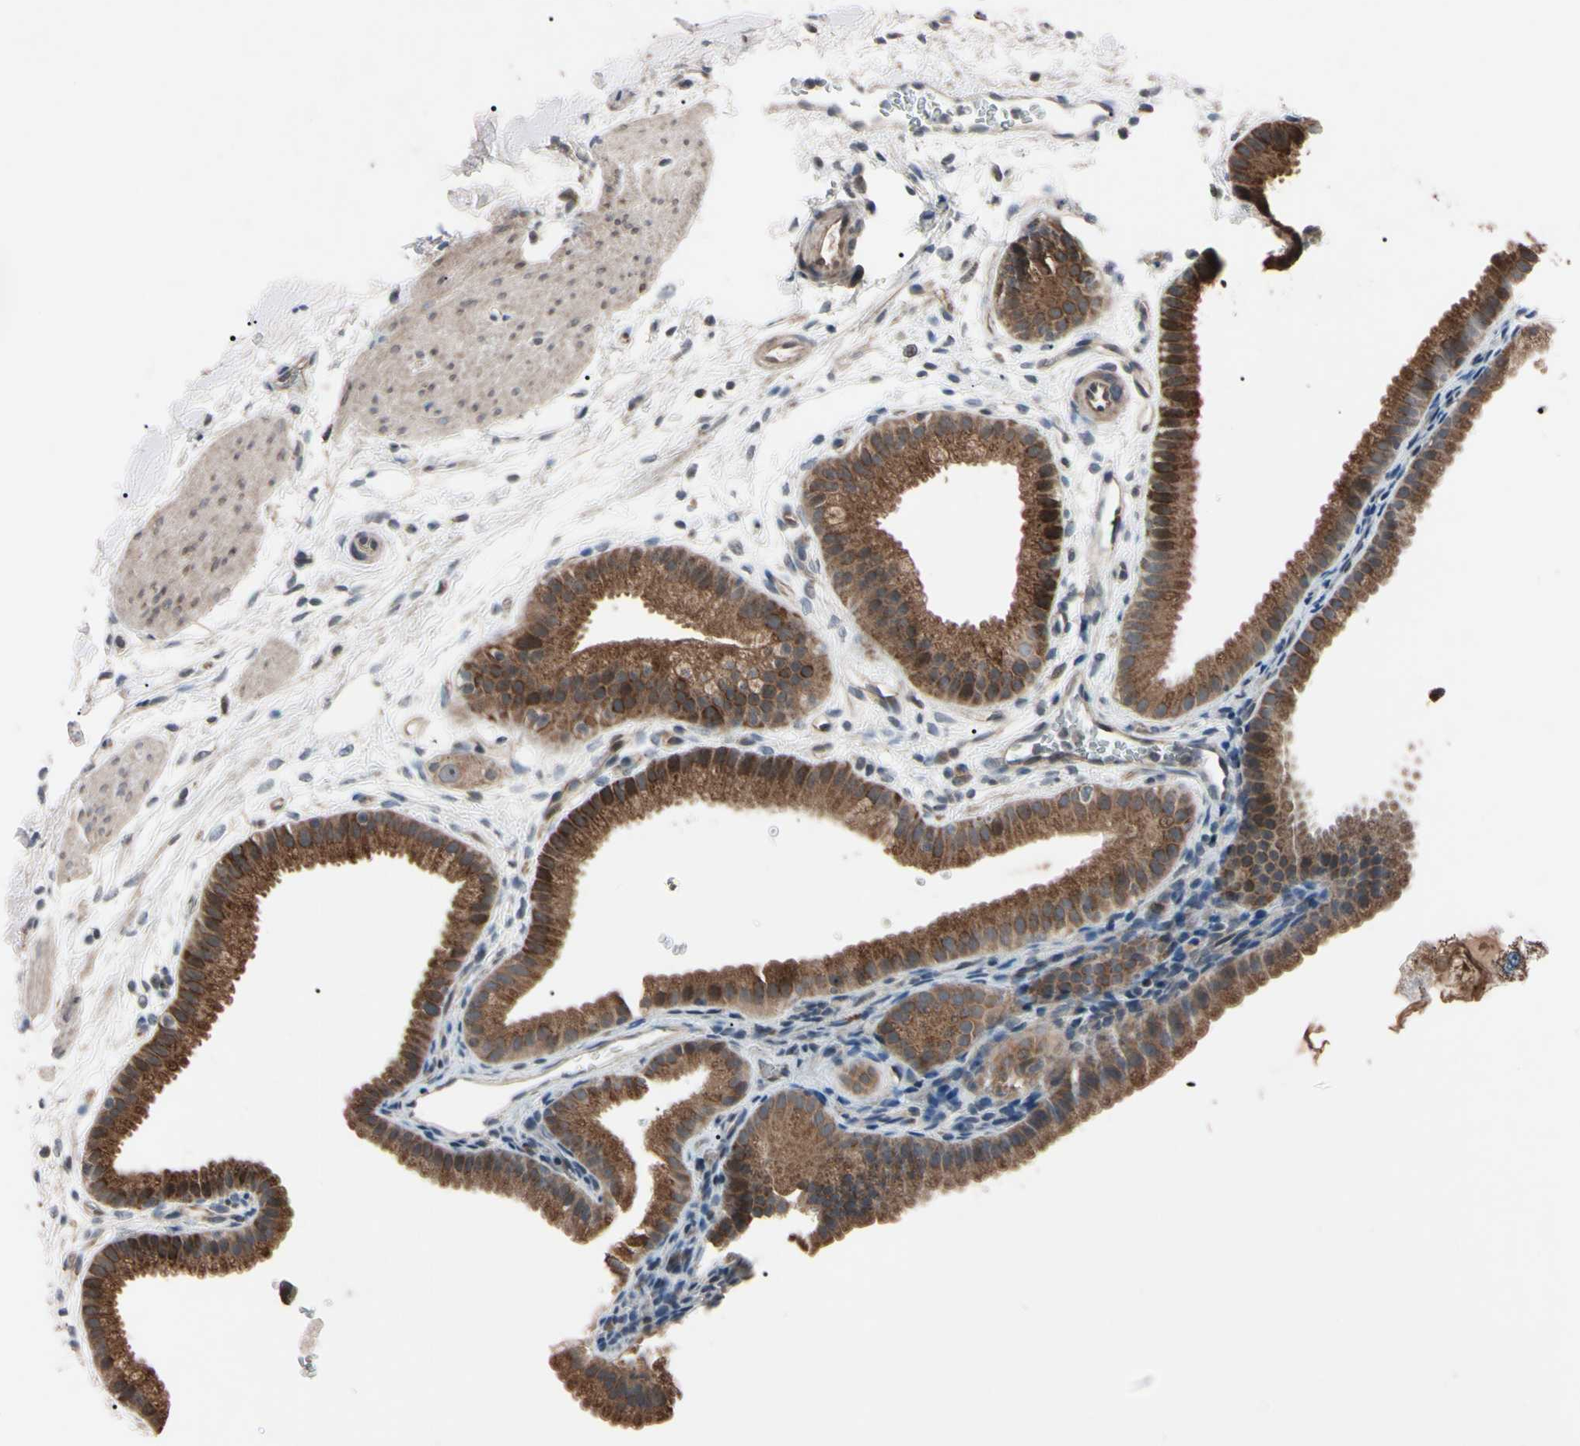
{"staining": {"intensity": "moderate", "quantity": ">75%", "location": "cytoplasmic/membranous"}, "tissue": "gallbladder", "cell_type": "Glandular cells", "image_type": "normal", "snomed": [{"axis": "morphology", "description": "Normal tissue, NOS"}, {"axis": "topography", "description": "Gallbladder"}], "caption": "Protein expression analysis of benign human gallbladder reveals moderate cytoplasmic/membranous staining in about >75% of glandular cells.", "gene": "TNFRSF1A", "patient": {"sex": "female", "age": 64}}